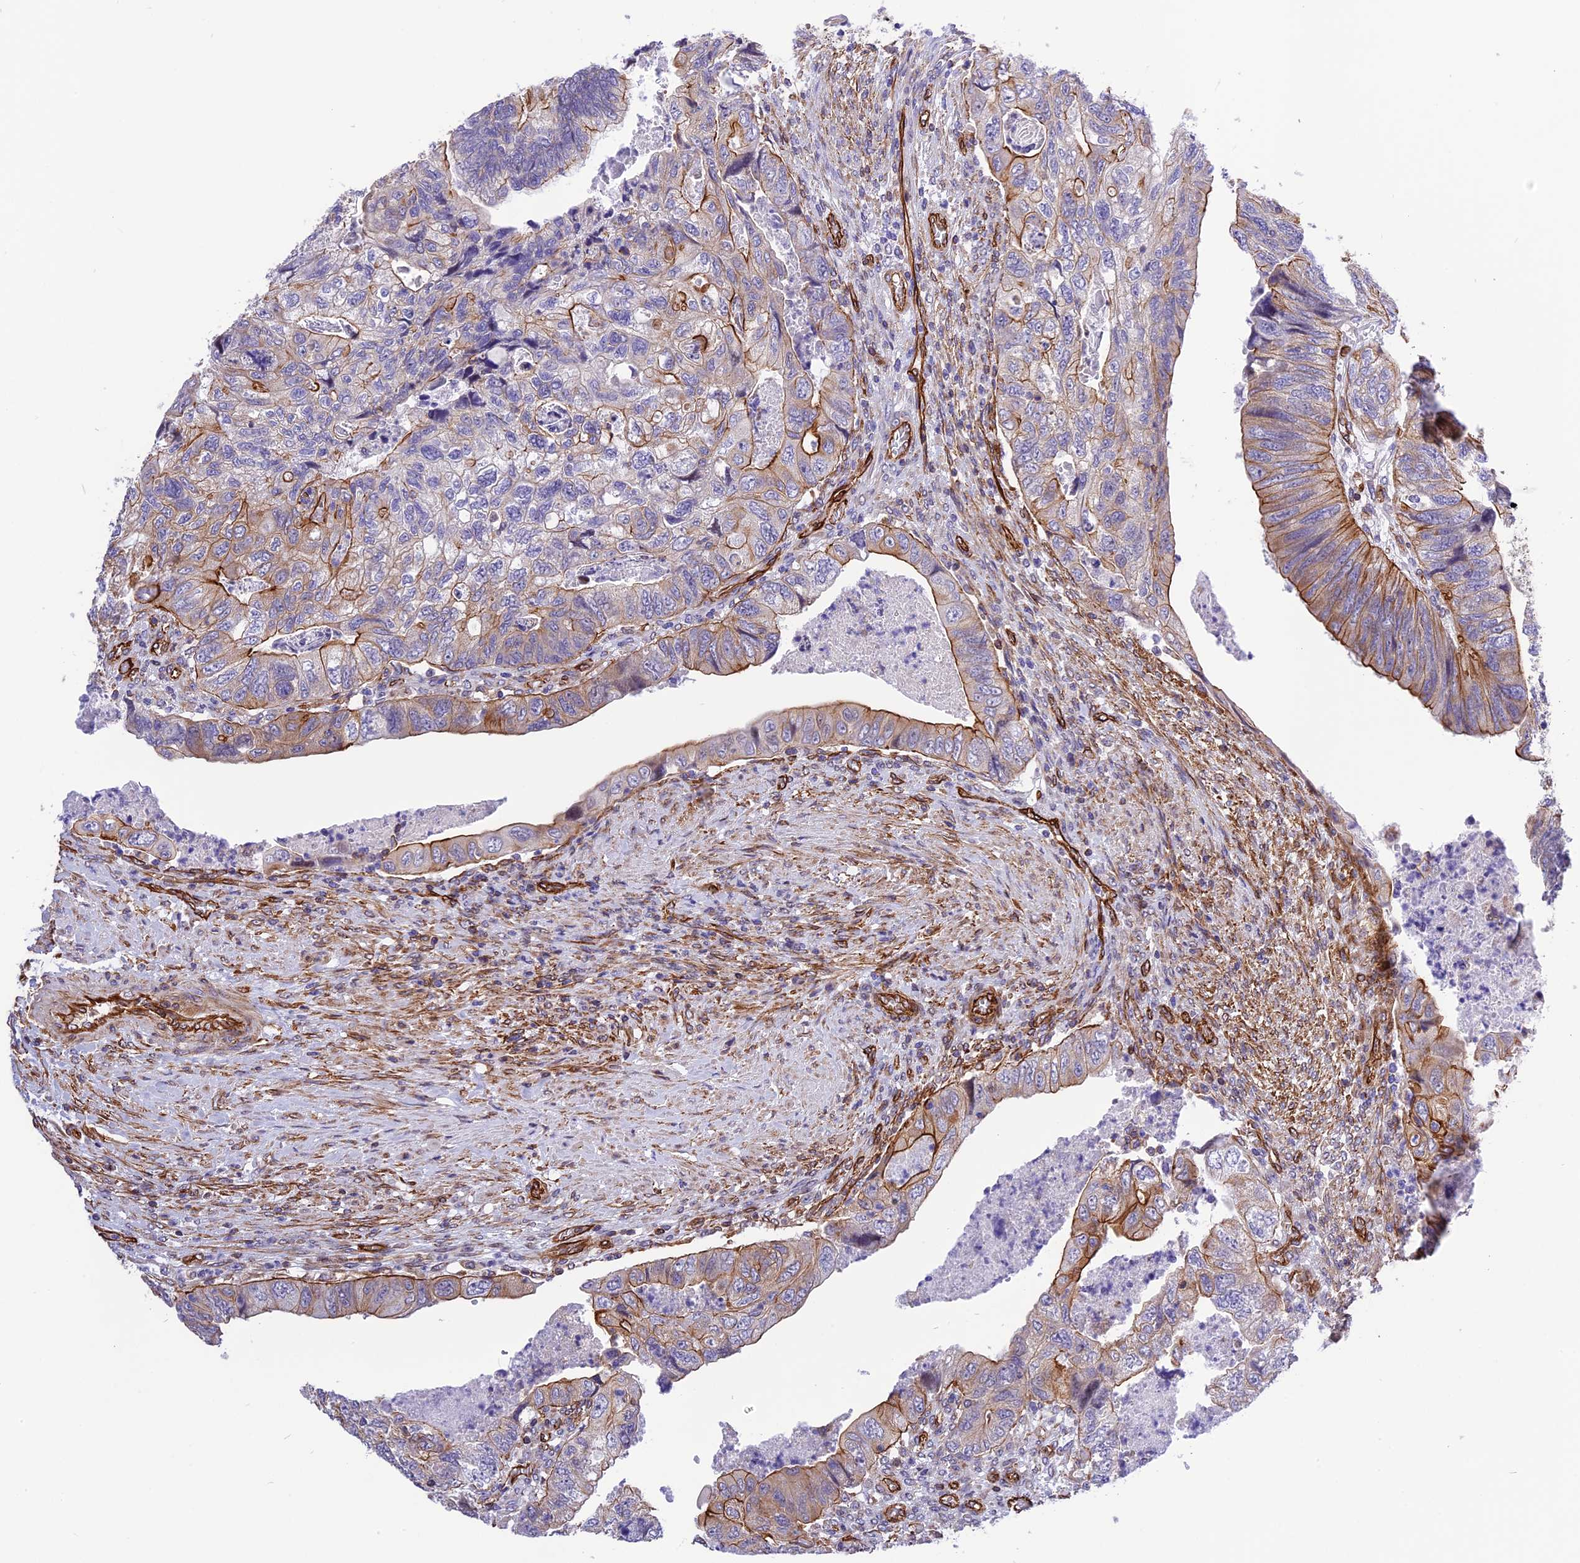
{"staining": {"intensity": "moderate", "quantity": "25%-75%", "location": "cytoplasmic/membranous"}, "tissue": "colorectal cancer", "cell_type": "Tumor cells", "image_type": "cancer", "snomed": [{"axis": "morphology", "description": "Adenocarcinoma, NOS"}, {"axis": "topography", "description": "Rectum"}], "caption": "Moderate cytoplasmic/membranous staining for a protein is appreciated in approximately 25%-75% of tumor cells of colorectal cancer (adenocarcinoma) using immunohistochemistry.", "gene": "R3HDM4", "patient": {"sex": "male", "age": 63}}